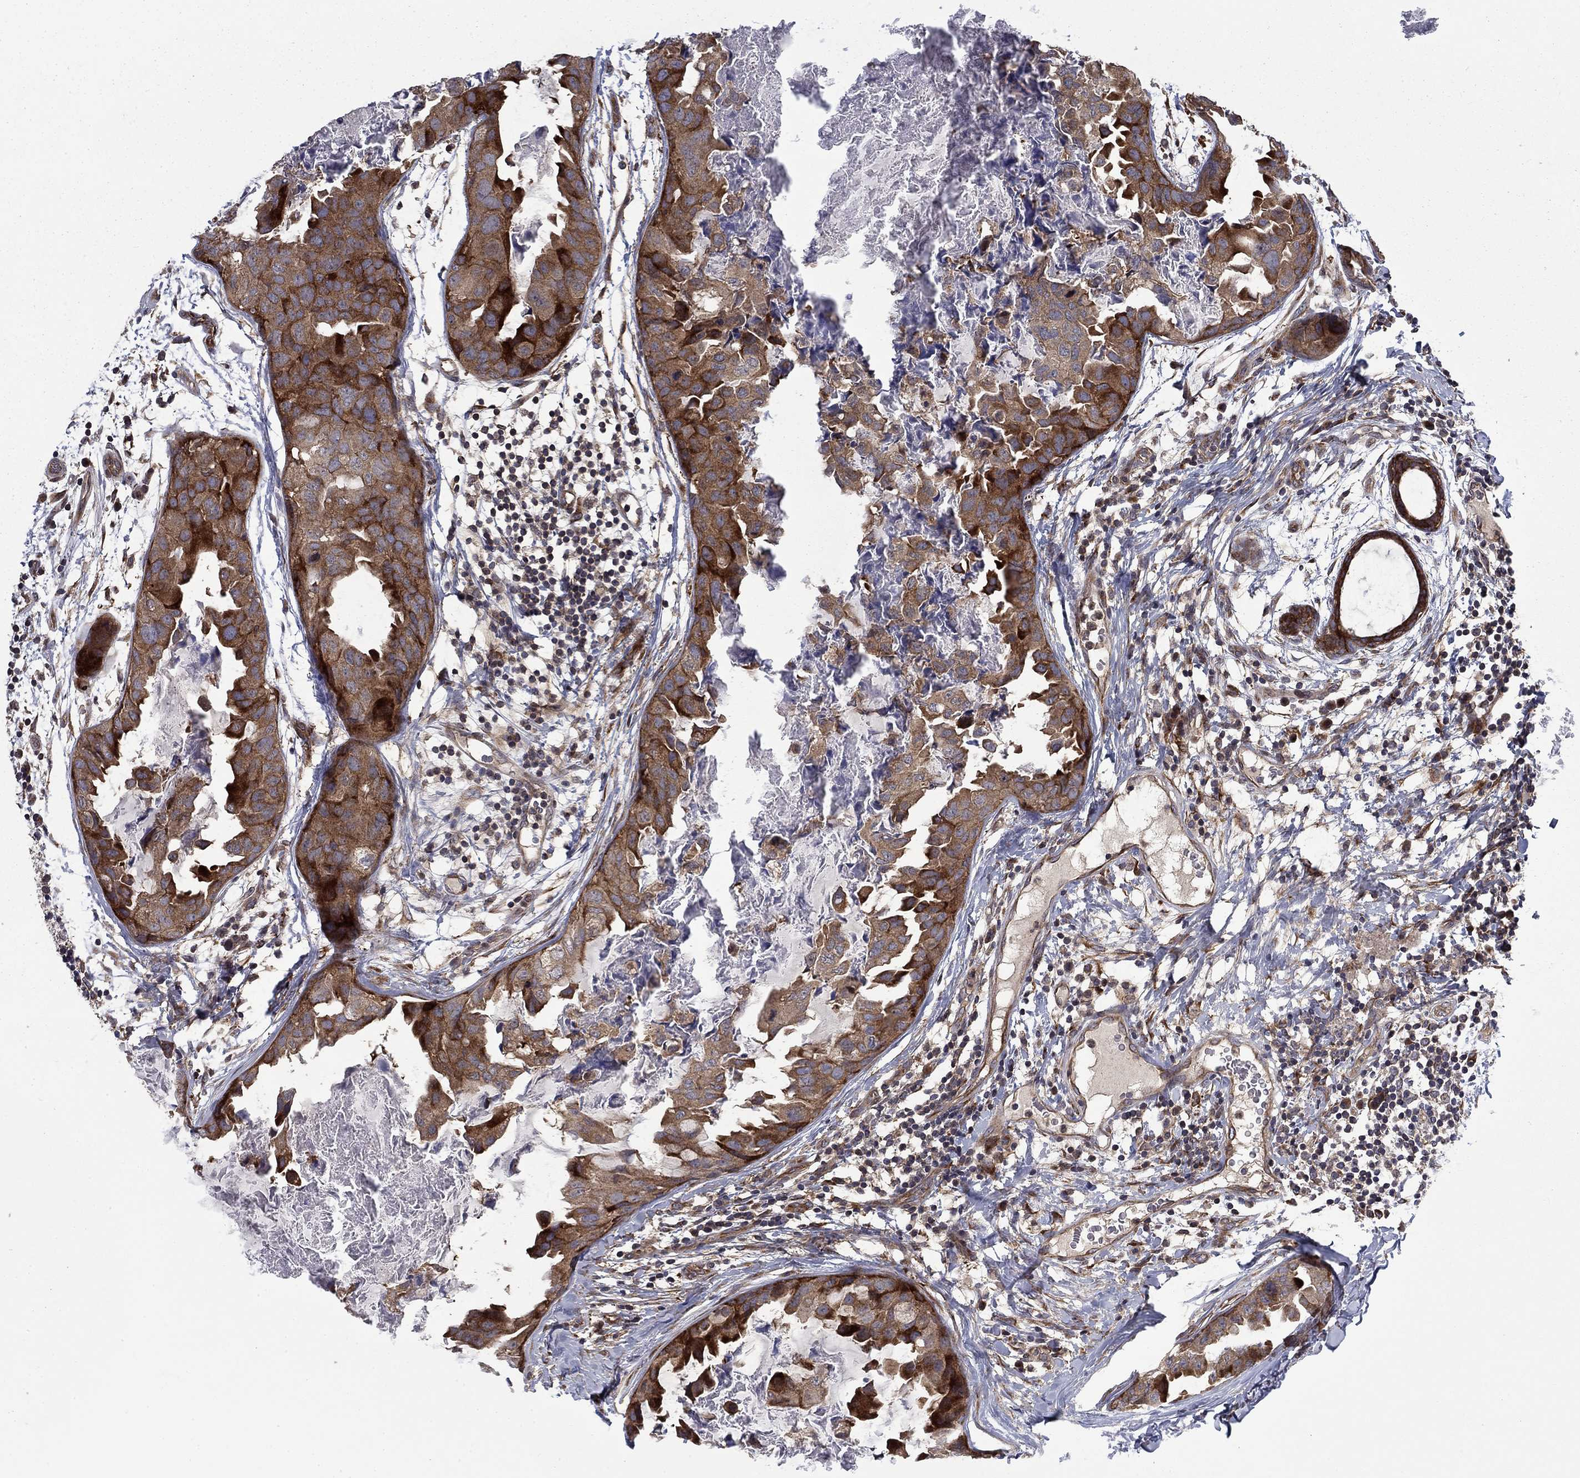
{"staining": {"intensity": "strong", "quantity": "25%-75%", "location": "cytoplasmic/membranous"}, "tissue": "breast cancer", "cell_type": "Tumor cells", "image_type": "cancer", "snomed": [{"axis": "morphology", "description": "Normal tissue, NOS"}, {"axis": "morphology", "description": "Duct carcinoma"}, {"axis": "topography", "description": "Breast"}], "caption": "This is a micrograph of IHC staining of breast cancer, which shows strong expression in the cytoplasmic/membranous of tumor cells.", "gene": "HDAC4", "patient": {"sex": "female", "age": 40}}